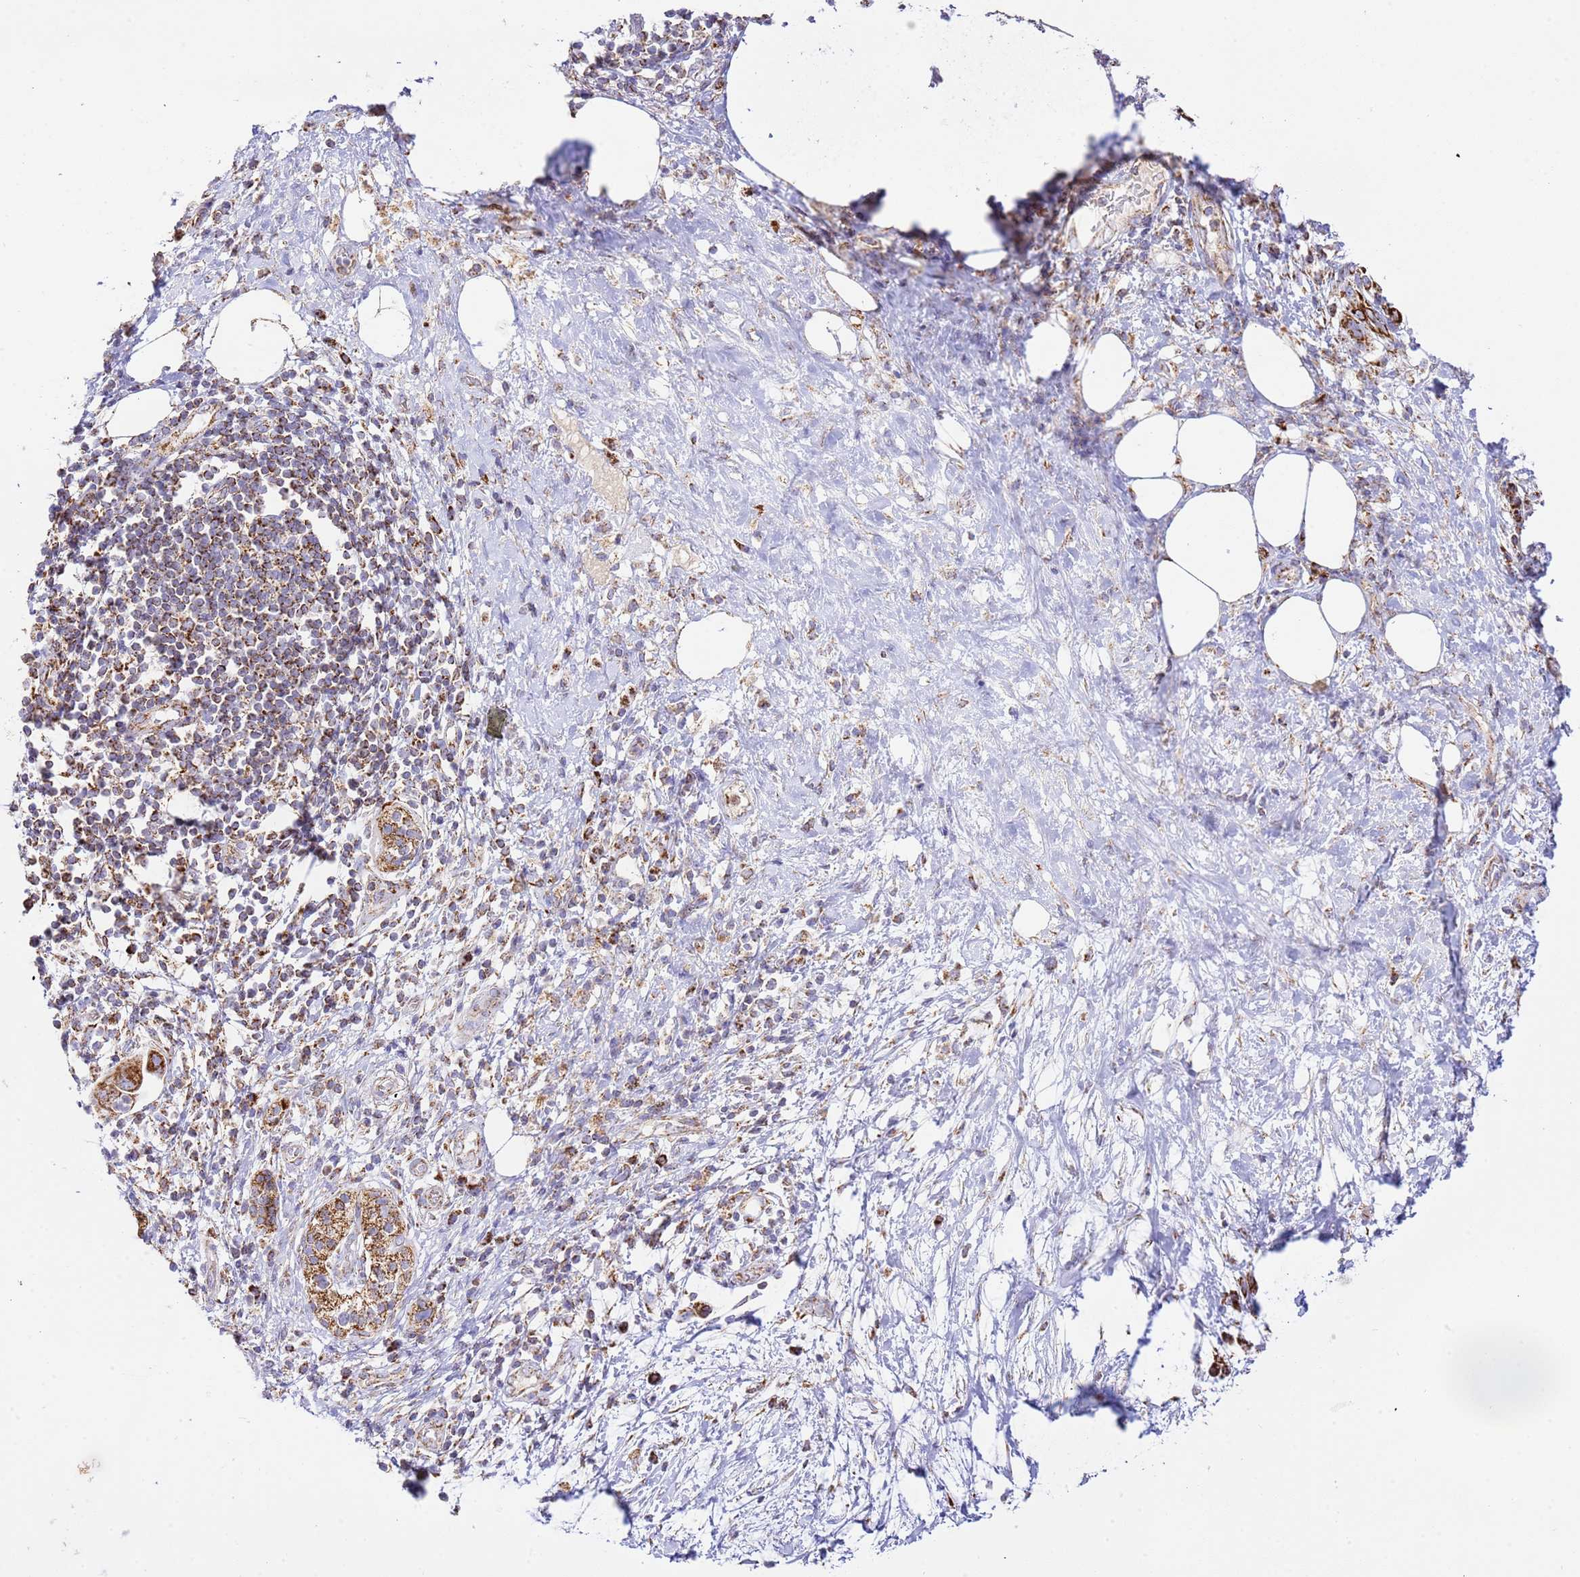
{"staining": {"intensity": "strong", "quantity": ">75%", "location": "cytoplasmic/membranous"}, "tissue": "pancreatic cancer", "cell_type": "Tumor cells", "image_type": "cancer", "snomed": [{"axis": "morphology", "description": "Adenocarcinoma, NOS"}, {"axis": "topography", "description": "Pancreas"}], "caption": "The histopathology image shows staining of pancreatic adenocarcinoma, revealing strong cytoplasmic/membranous protein expression (brown color) within tumor cells. The staining was performed using DAB (3,3'-diaminobenzidine), with brown indicating positive protein expression. Nuclei are stained blue with hematoxylin.", "gene": "ZBTB39", "patient": {"sex": "female", "age": 73}}